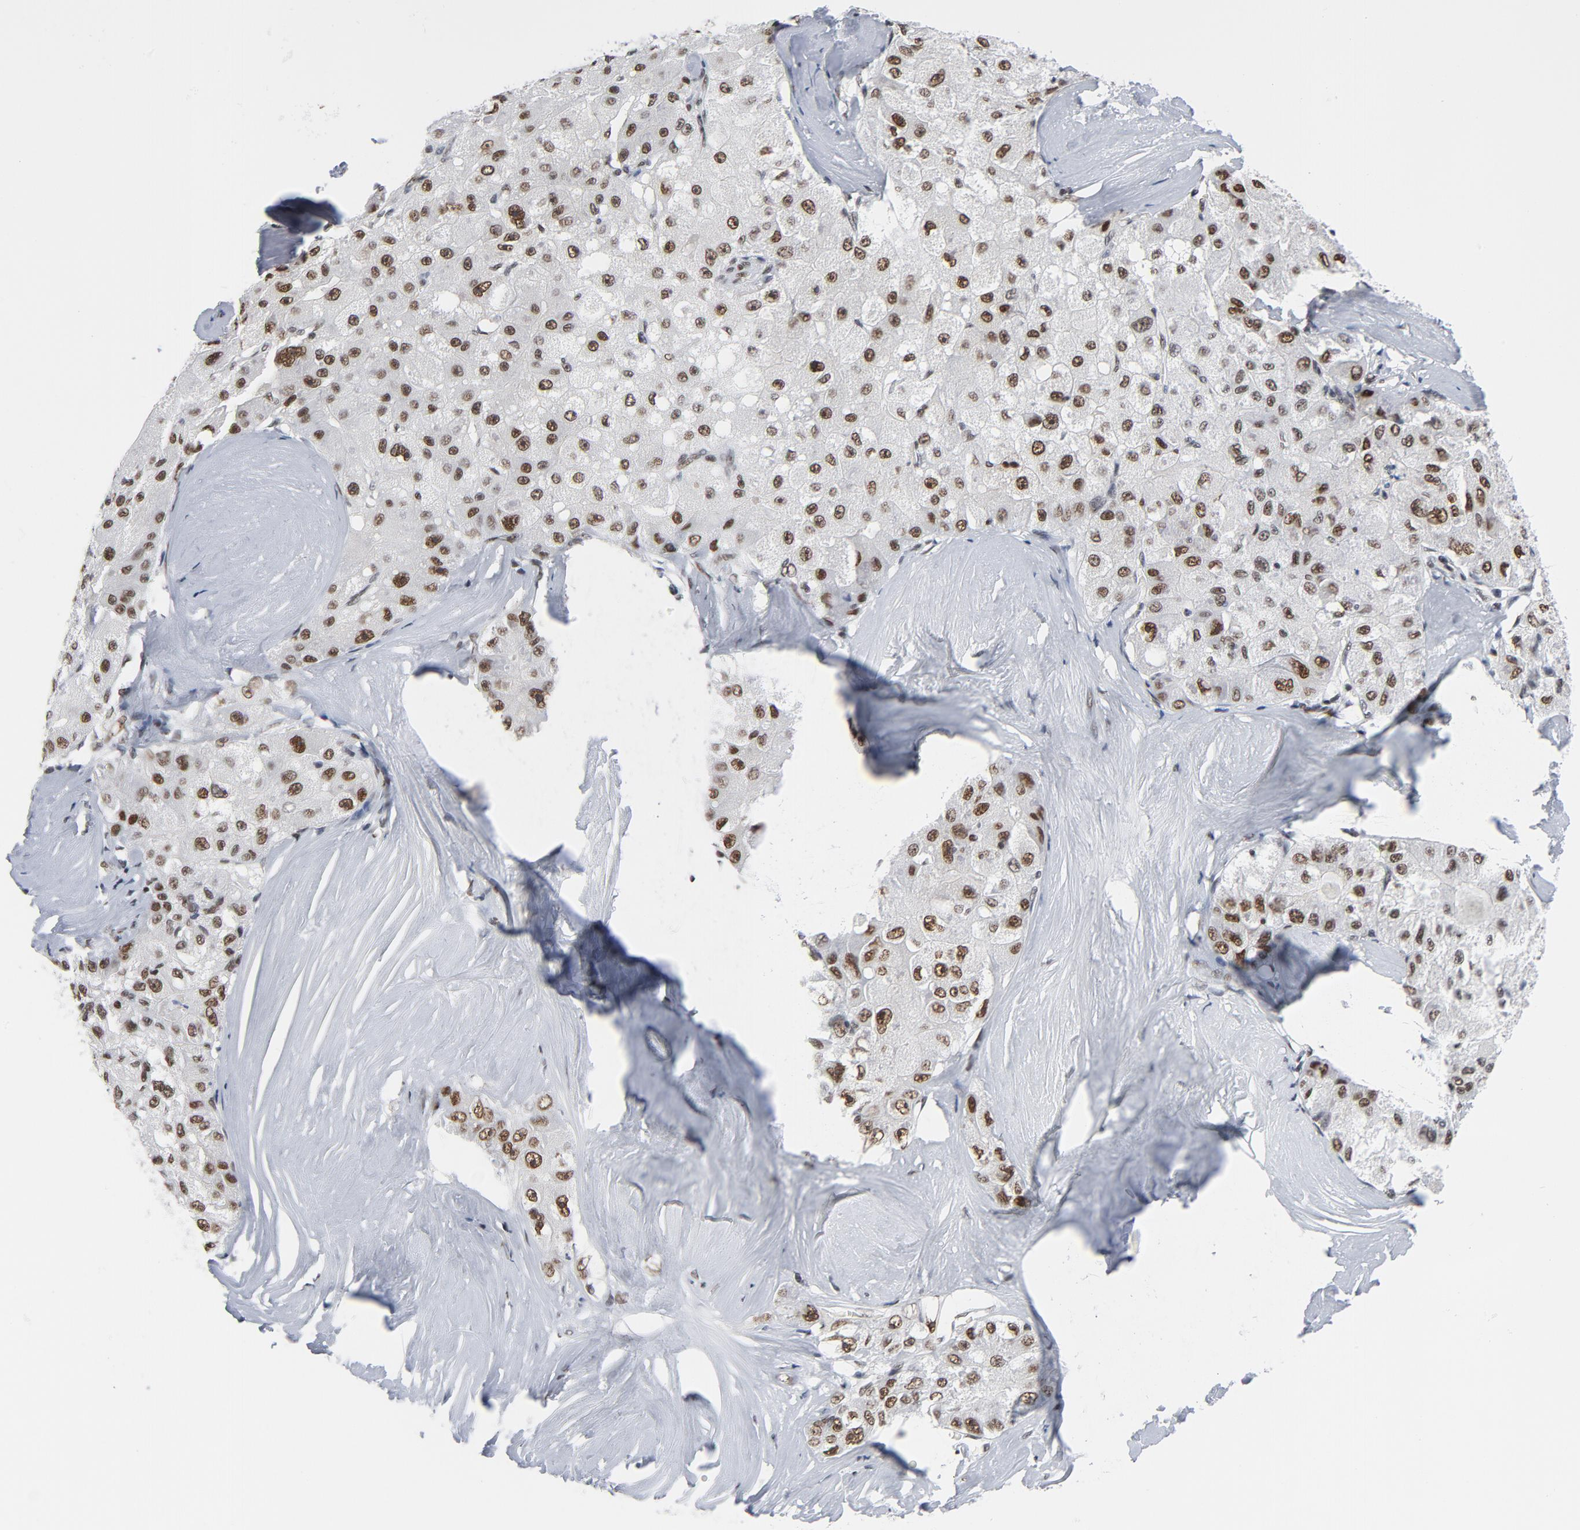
{"staining": {"intensity": "moderate", "quantity": ">75%", "location": "nuclear"}, "tissue": "liver cancer", "cell_type": "Tumor cells", "image_type": "cancer", "snomed": [{"axis": "morphology", "description": "Carcinoma, Hepatocellular, NOS"}, {"axis": "topography", "description": "Liver"}], "caption": "Human liver cancer (hepatocellular carcinoma) stained with a brown dye exhibits moderate nuclear positive staining in about >75% of tumor cells.", "gene": "CSTF2", "patient": {"sex": "male", "age": 80}}